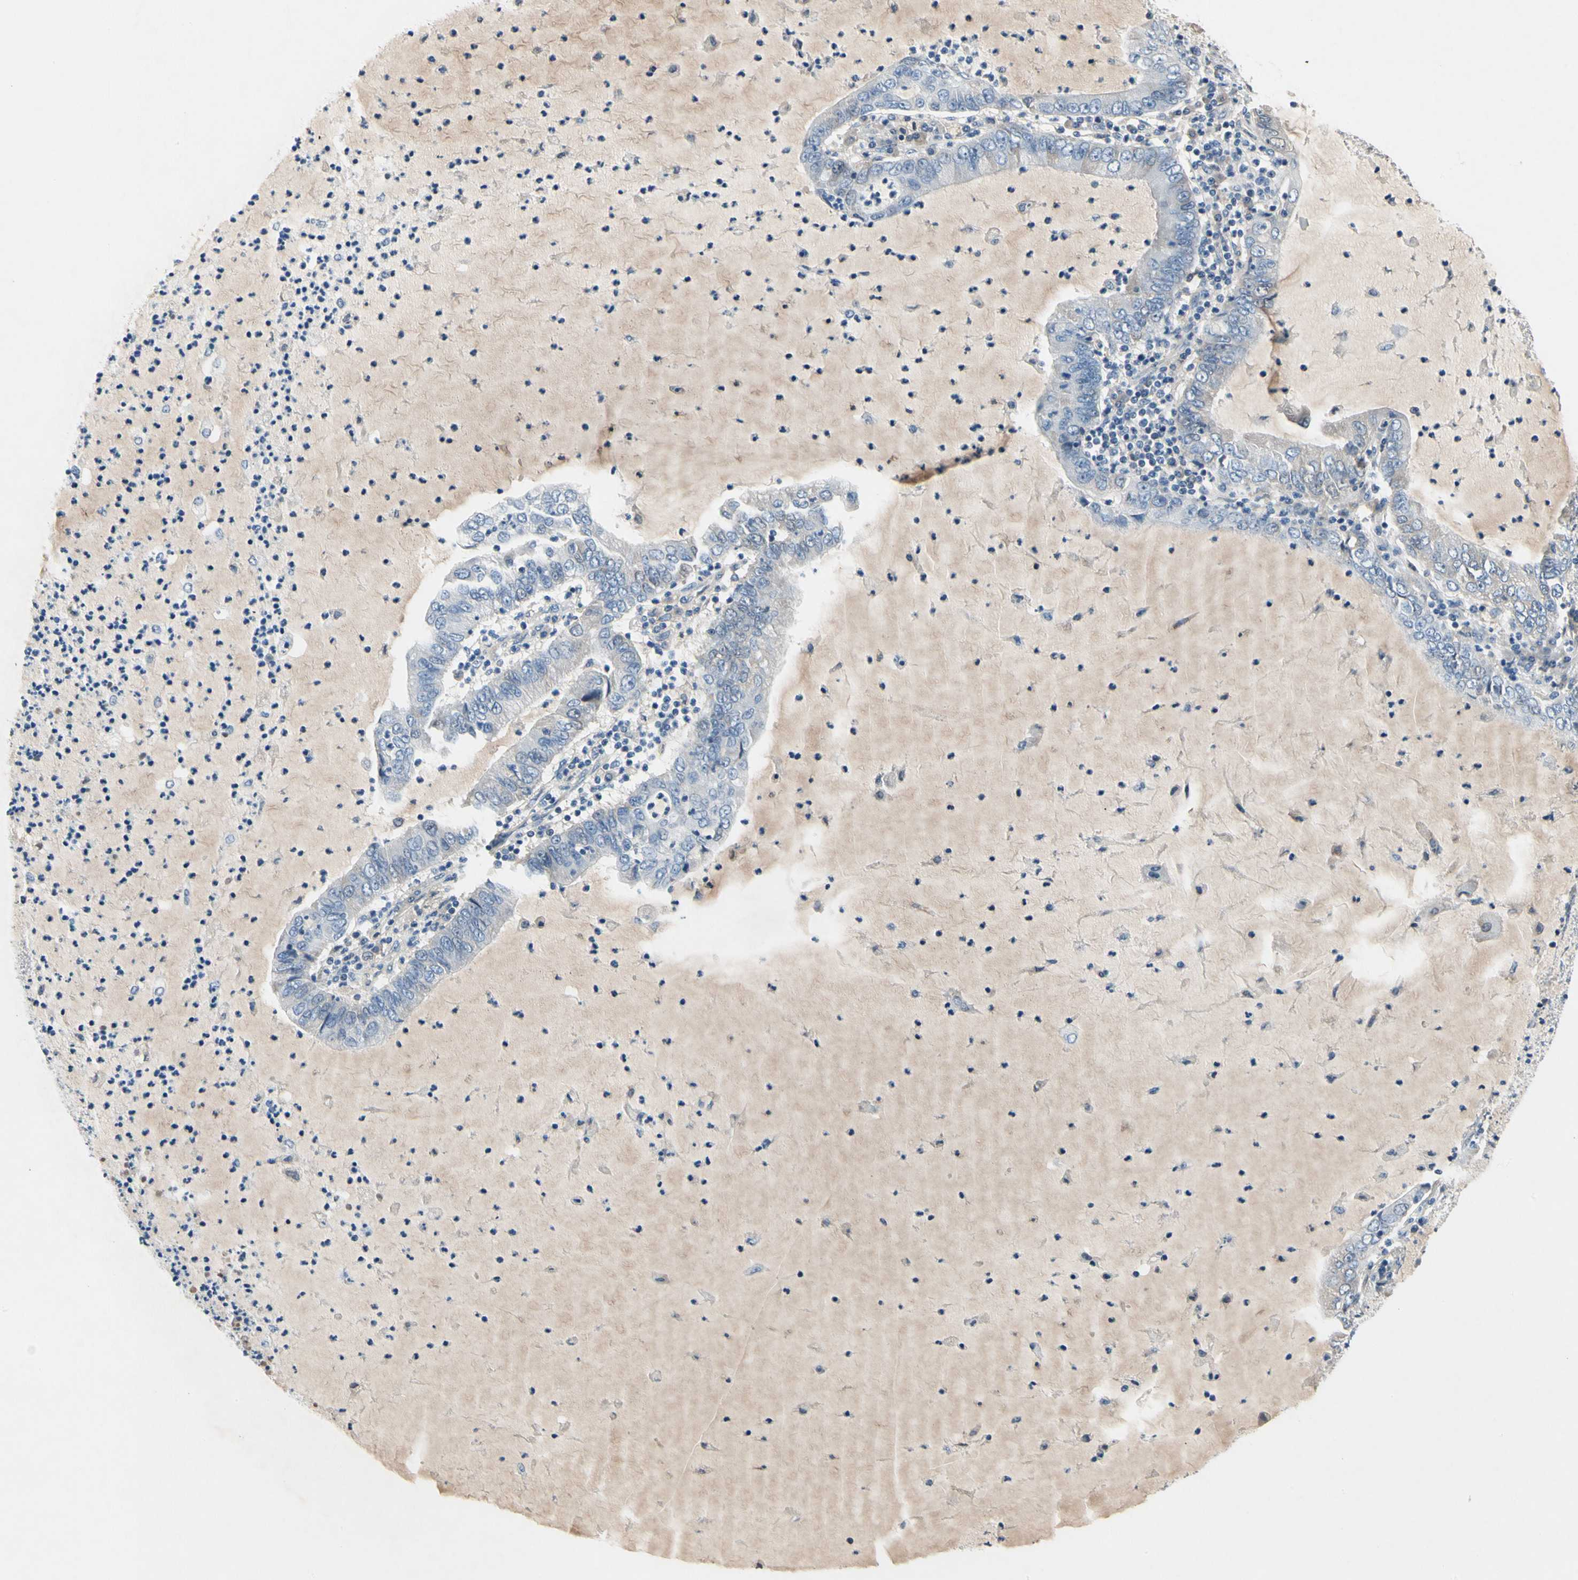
{"staining": {"intensity": "negative", "quantity": "none", "location": "none"}, "tissue": "lung cancer", "cell_type": "Tumor cells", "image_type": "cancer", "snomed": [{"axis": "morphology", "description": "Adenocarcinoma, NOS"}, {"axis": "topography", "description": "Lung"}], "caption": "Immunohistochemical staining of human lung adenocarcinoma demonstrates no significant expression in tumor cells.", "gene": "GAS6", "patient": {"sex": "female", "age": 51}}